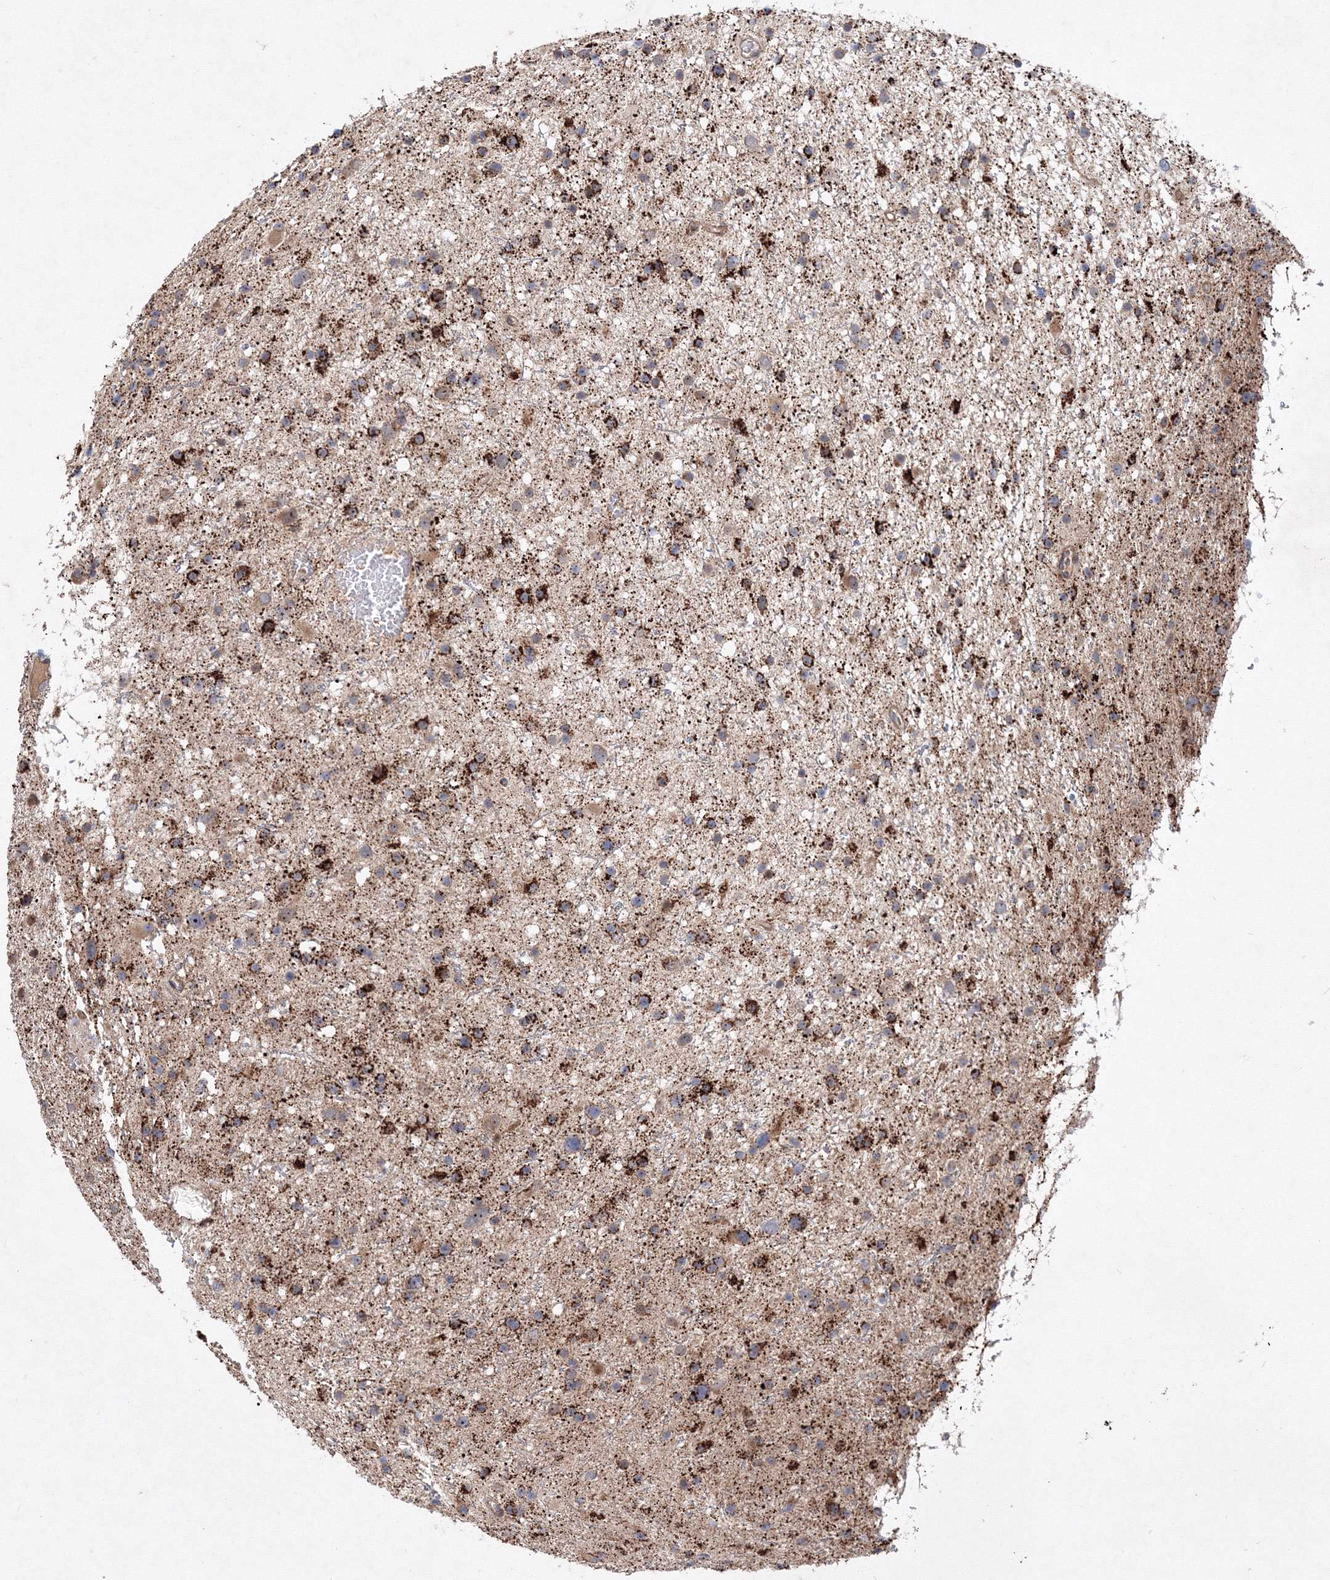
{"staining": {"intensity": "strong", "quantity": "25%-75%", "location": "cytoplasmic/membranous"}, "tissue": "glioma", "cell_type": "Tumor cells", "image_type": "cancer", "snomed": [{"axis": "morphology", "description": "Glioma, malignant, Low grade"}, {"axis": "topography", "description": "Cerebral cortex"}], "caption": "Tumor cells display strong cytoplasmic/membranous positivity in approximately 25%-75% of cells in glioma.", "gene": "ANKAR", "patient": {"sex": "female", "age": 39}}